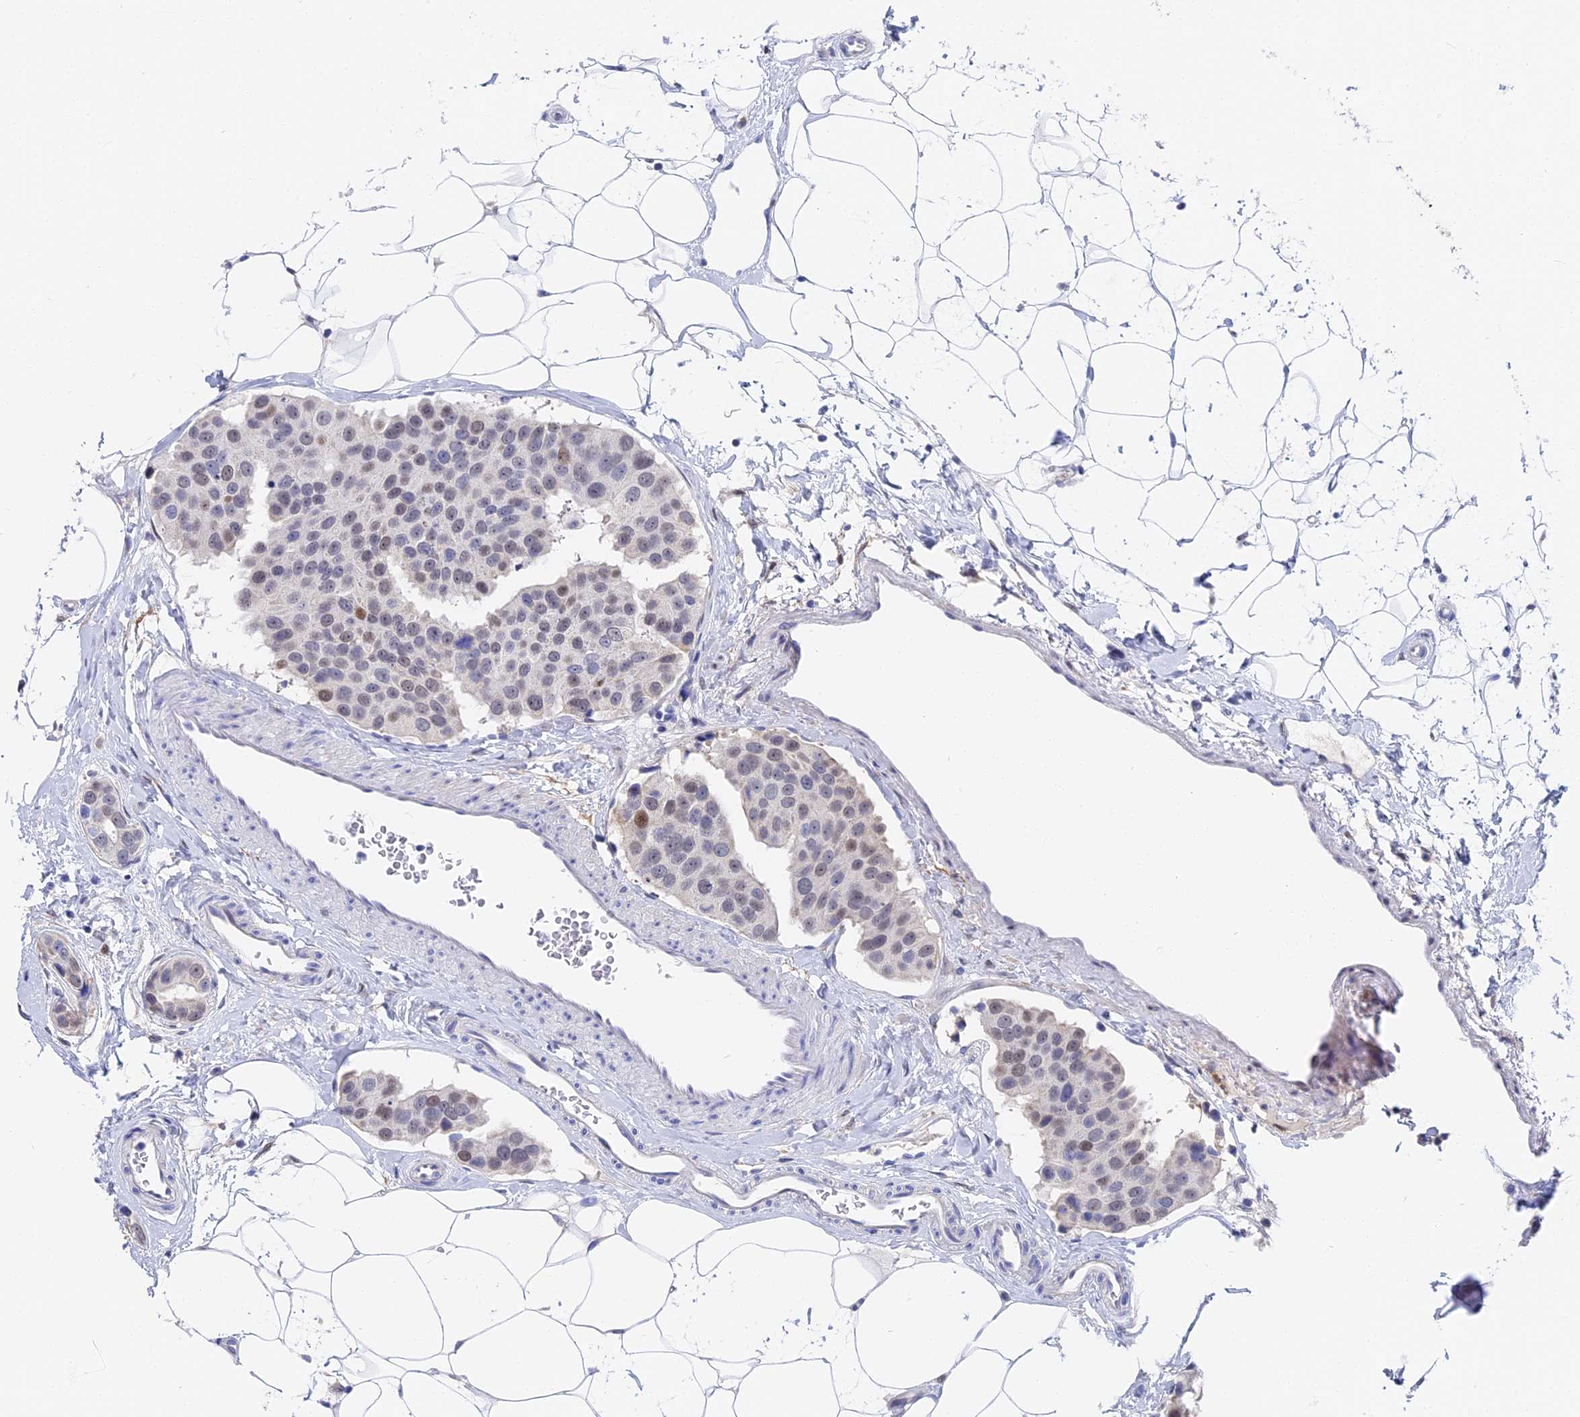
{"staining": {"intensity": "moderate", "quantity": "<25%", "location": "nuclear"}, "tissue": "breast cancer", "cell_type": "Tumor cells", "image_type": "cancer", "snomed": [{"axis": "morphology", "description": "Normal tissue, NOS"}, {"axis": "morphology", "description": "Duct carcinoma"}, {"axis": "topography", "description": "Breast"}], "caption": "About <25% of tumor cells in breast cancer (intraductal carcinoma) display moderate nuclear protein positivity as visualized by brown immunohistochemical staining.", "gene": "VPS33B", "patient": {"sex": "female", "age": 39}}